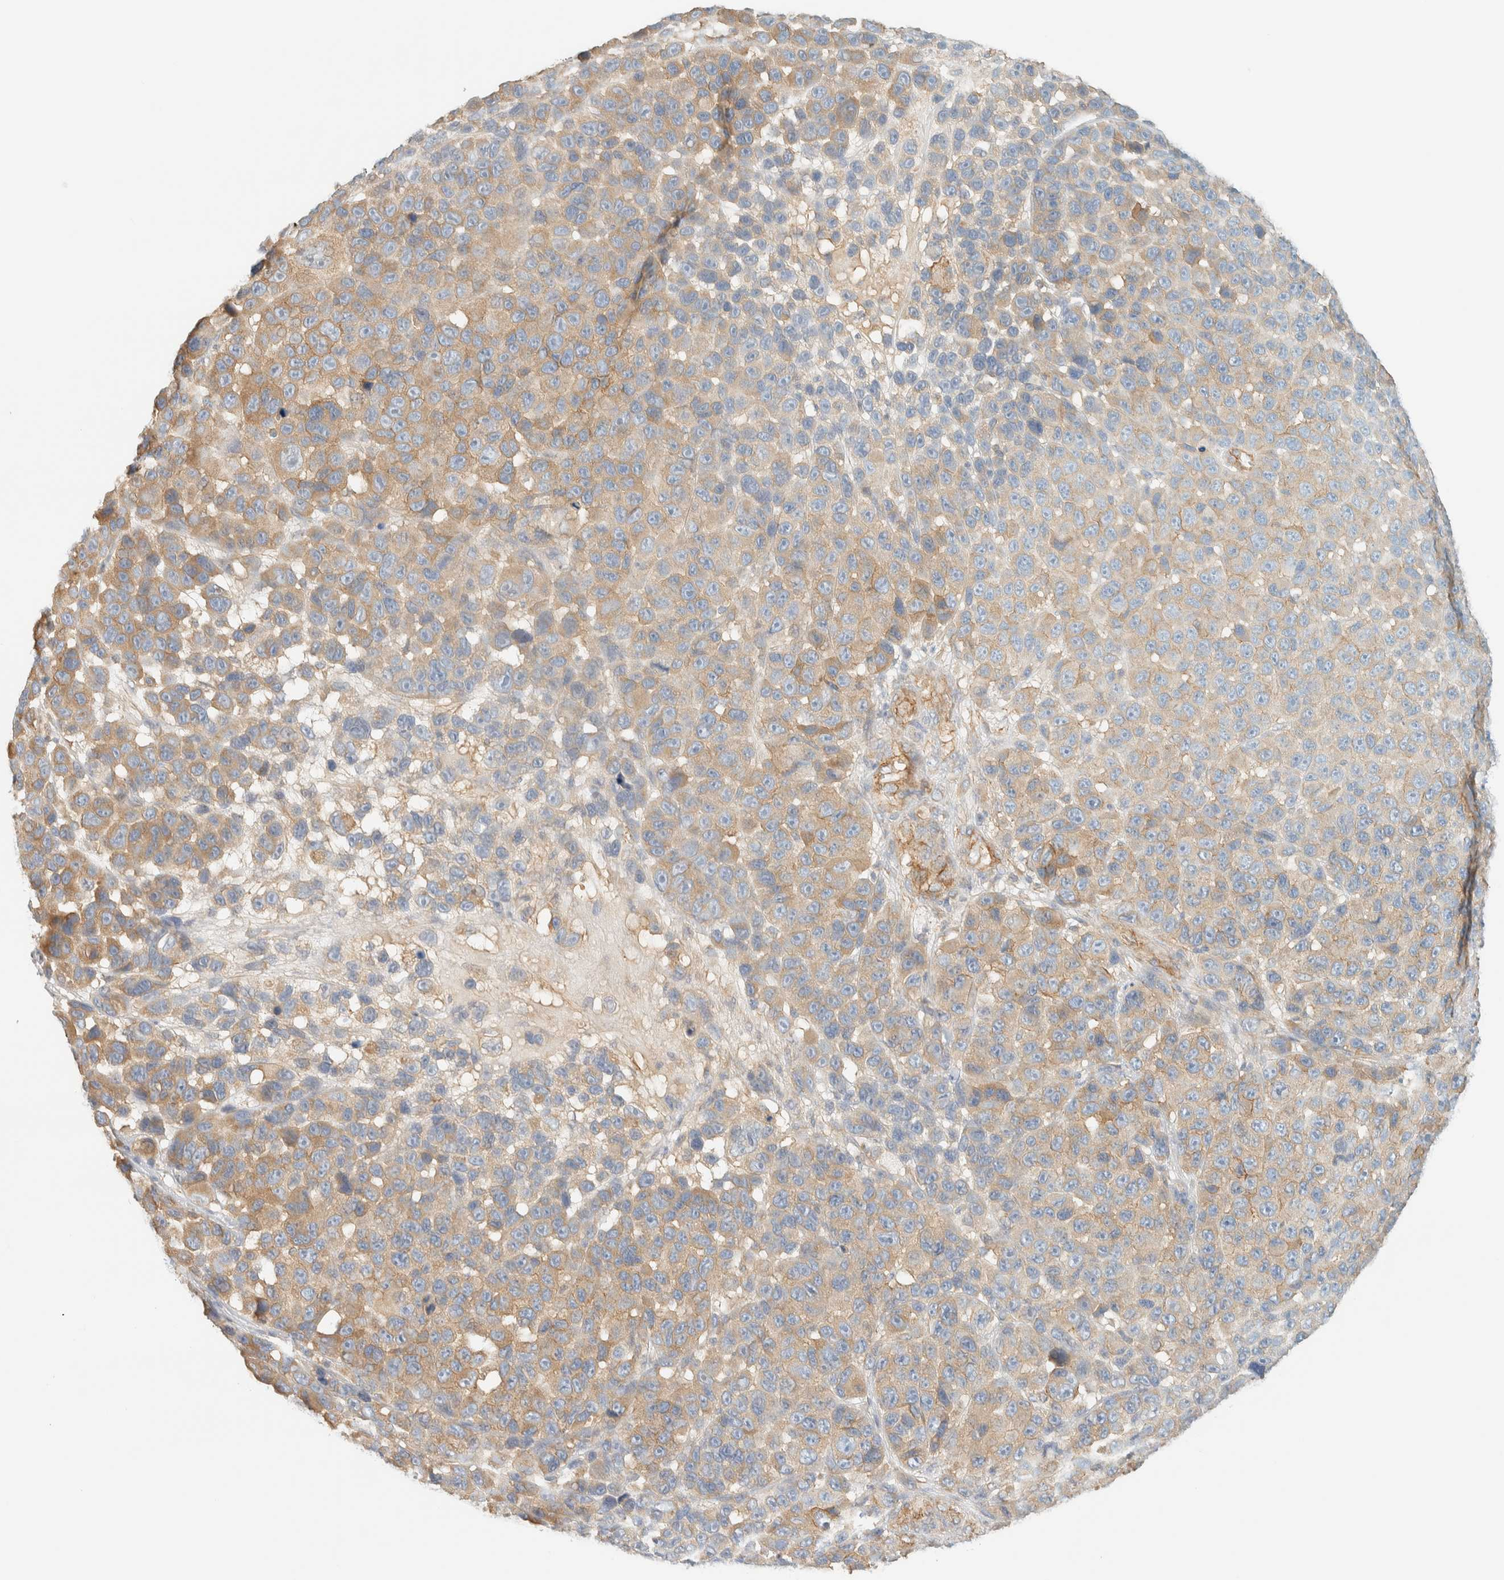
{"staining": {"intensity": "weak", "quantity": "25%-75%", "location": "cytoplasmic/membranous"}, "tissue": "melanoma", "cell_type": "Tumor cells", "image_type": "cancer", "snomed": [{"axis": "morphology", "description": "Malignant melanoma, NOS"}, {"axis": "topography", "description": "Skin"}], "caption": "Protein positivity by immunohistochemistry (IHC) displays weak cytoplasmic/membranous staining in about 25%-75% of tumor cells in melanoma.", "gene": "LIMA1", "patient": {"sex": "male", "age": 53}}